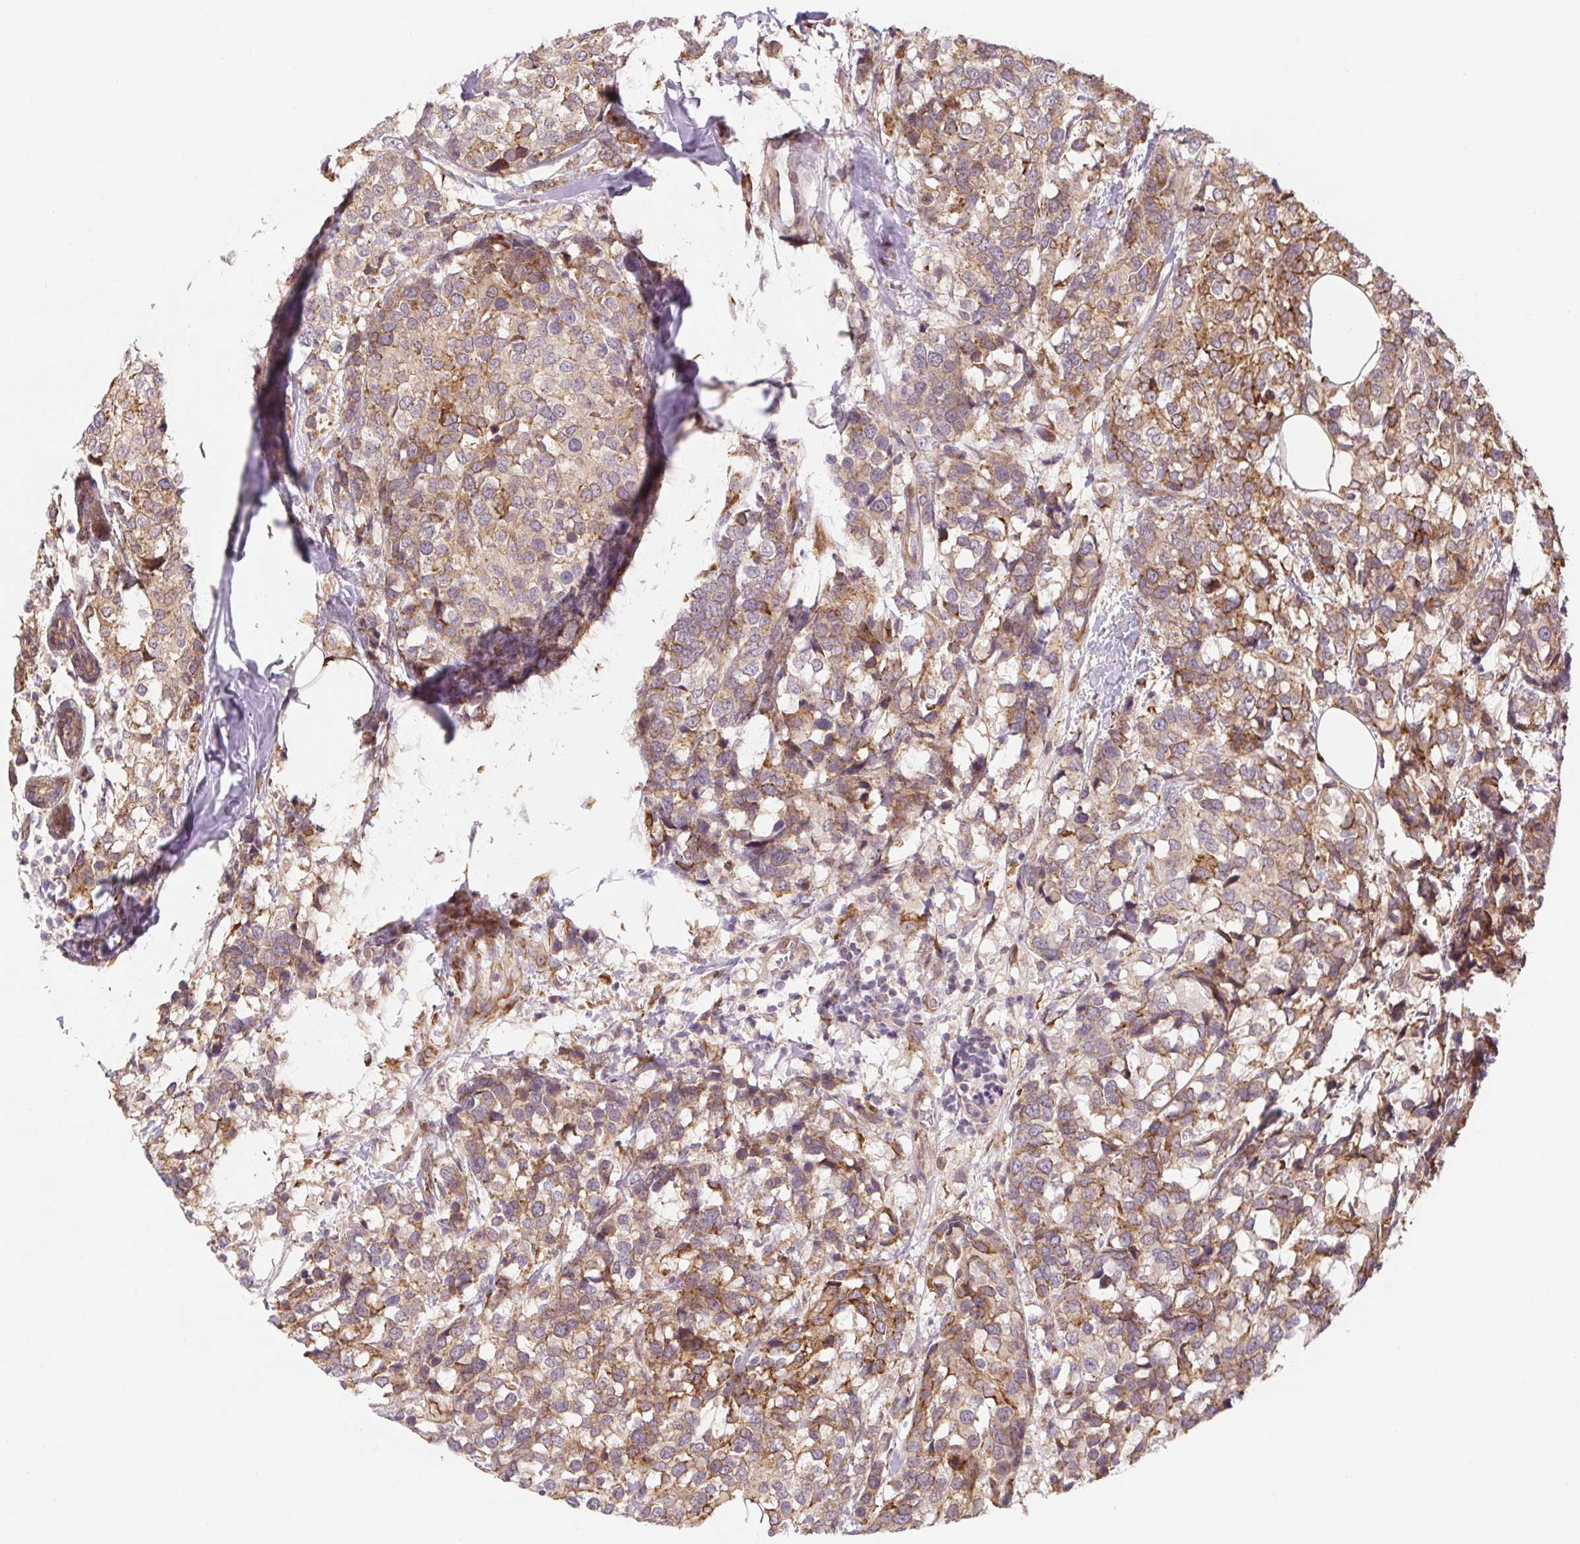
{"staining": {"intensity": "moderate", "quantity": ">75%", "location": "cytoplasmic/membranous"}, "tissue": "breast cancer", "cell_type": "Tumor cells", "image_type": "cancer", "snomed": [{"axis": "morphology", "description": "Lobular carcinoma"}, {"axis": "topography", "description": "Breast"}], "caption": "Lobular carcinoma (breast) stained with DAB immunohistochemistry displays medium levels of moderate cytoplasmic/membranous staining in about >75% of tumor cells.", "gene": "LYPD5", "patient": {"sex": "female", "age": 59}}